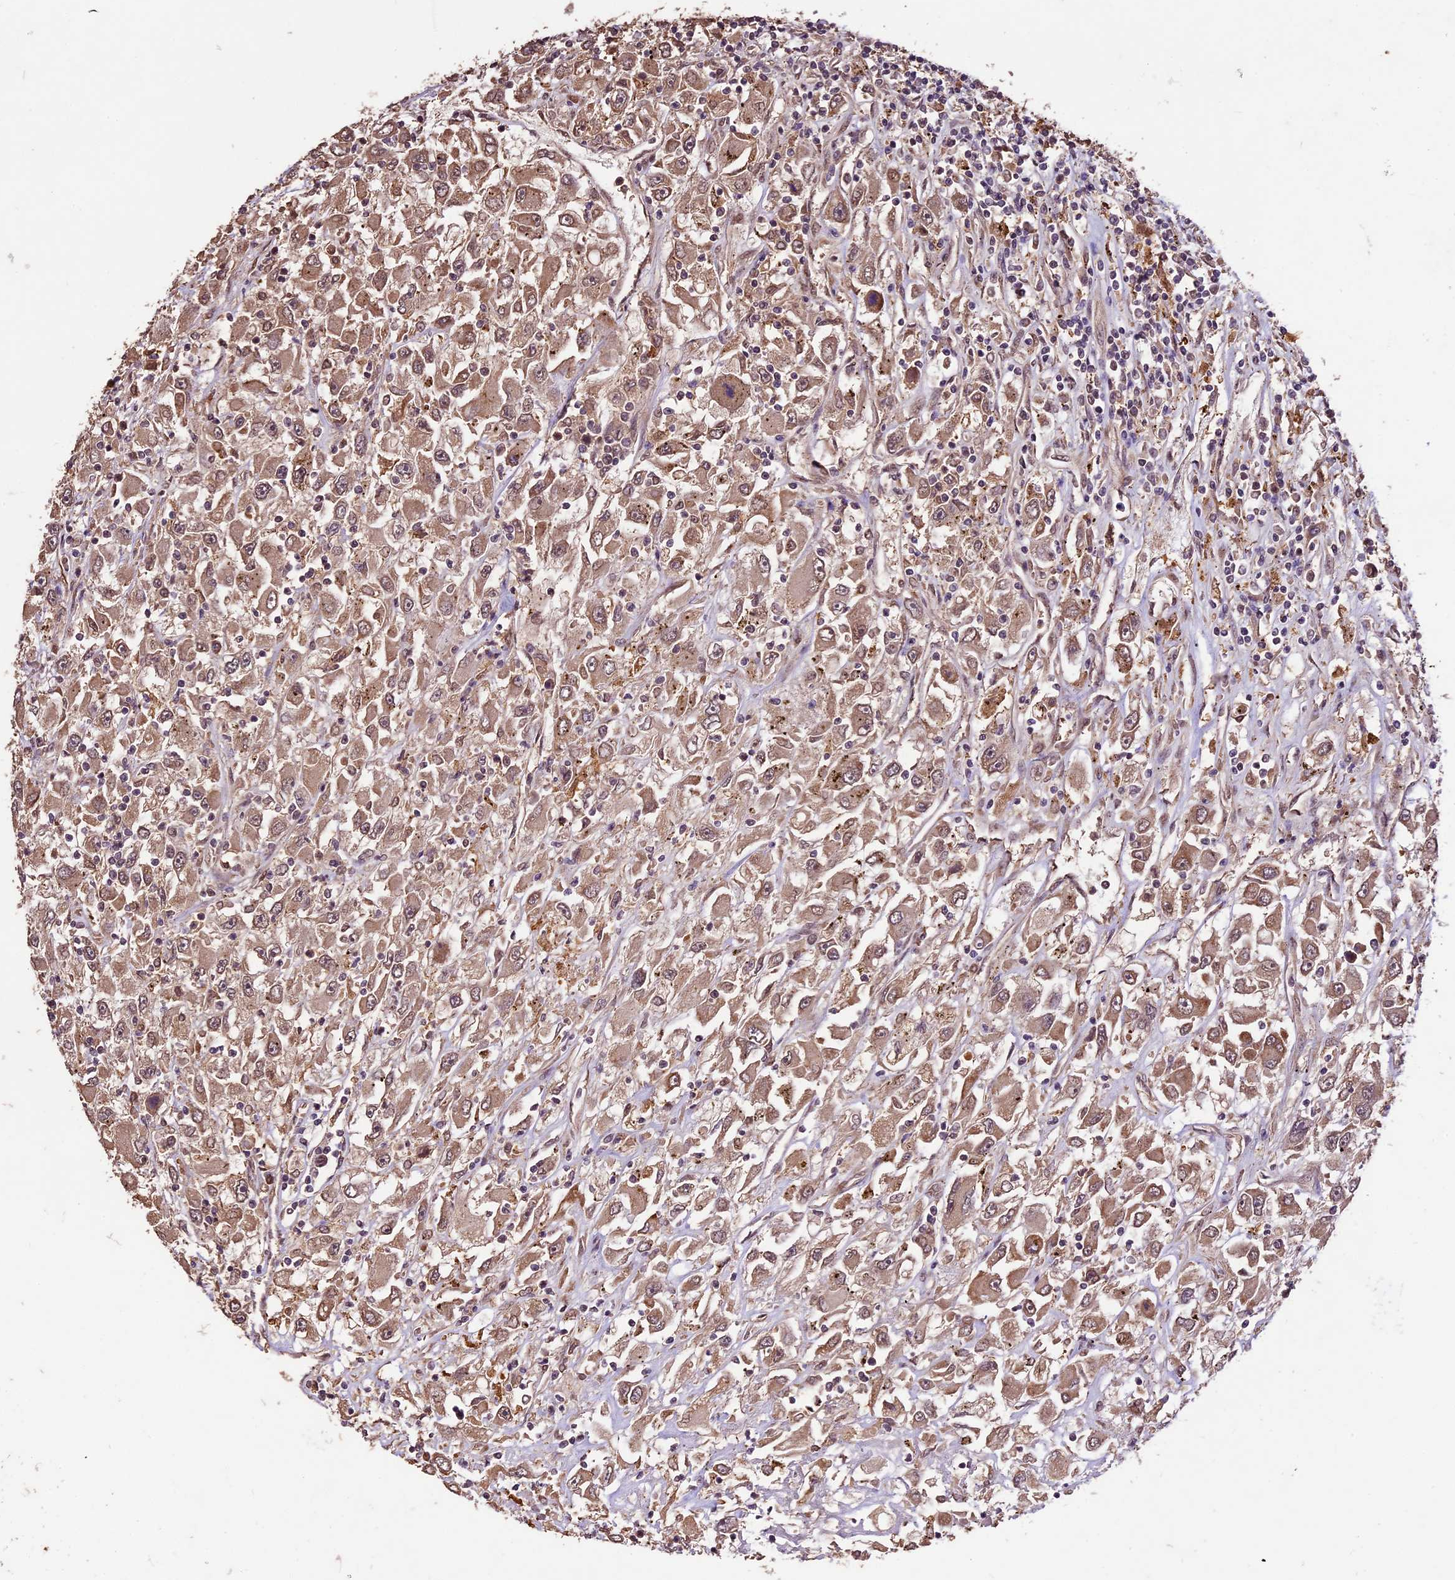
{"staining": {"intensity": "moderate", "quantity": ">75%", "location": "cytoplasmic/membranous,nuclear"}, "tissue": "renal cancer", "cell_type": "Tumor cells", "image_type": "cancer", "snomed": [{"axis": "morphology", "description": "Adenocarcinoma, NOS"}, {"axis": "topography", "description": "Kidney"}], "caption": "Renal adenocarcinoma stained with a brown dye exhibits moderate cytoplasmic/membranous and nuclear positive staining in about >75% of tumor cells.", "gene": "CDKN2AIP", "patient": {"sex": "female", "age": 52}}